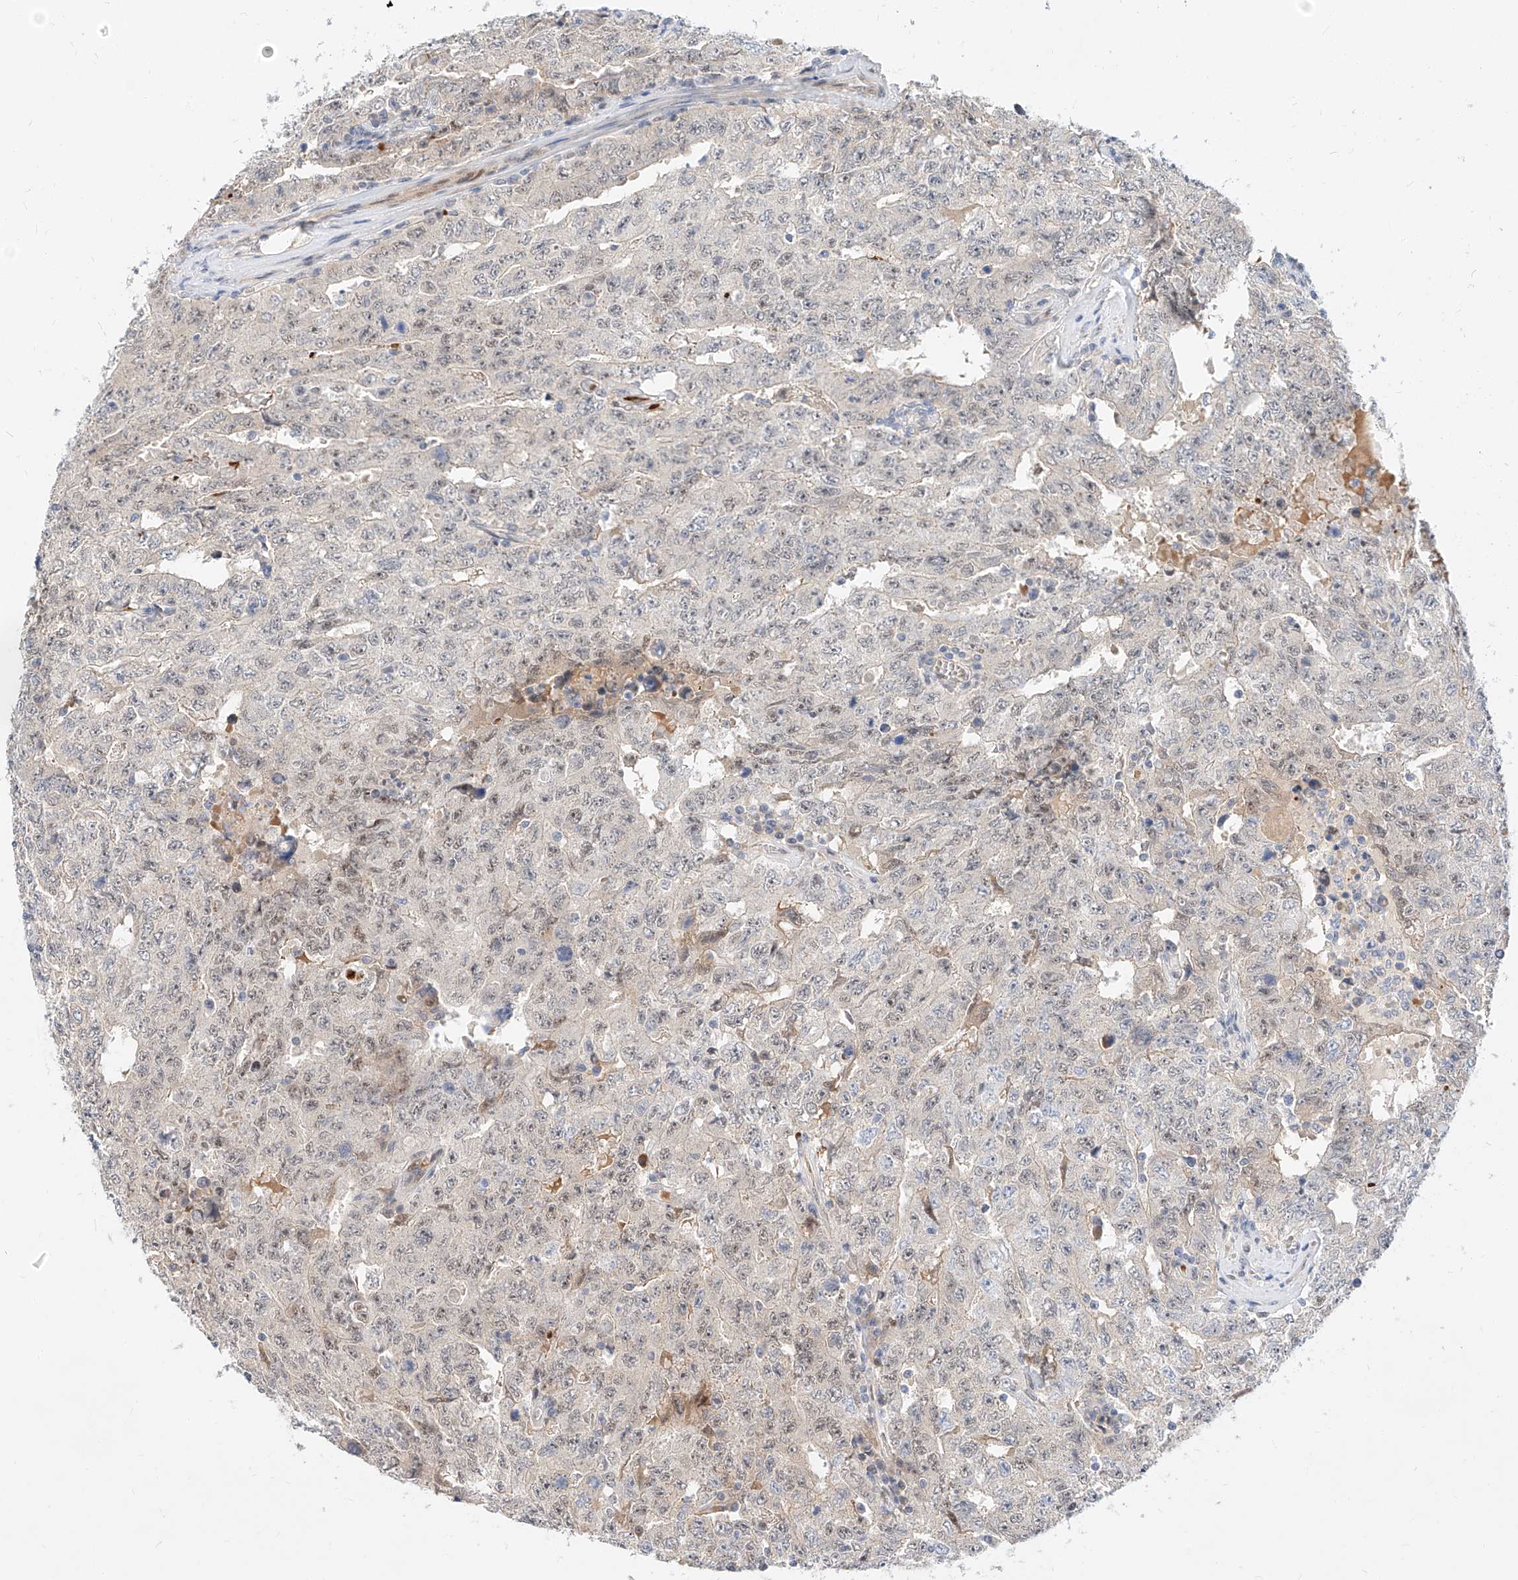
{"staining": {"intensity": "weak", "quantity": "<25%", "location": "nuclear"}, "tissue": "testis cancer", "cell_type": "Tumor cells", "image_type": "cancer", "snomed": [{"axis": "morphology", "description": "Carcinoma, Embryonal, NOS"}, {"axis": "topography", "description": "Testis"}], "caption": "DAB immunohistochemical staining of embryonal carcinoma (testis) displays no significant expression in tumor cells. Brightfield microscopy of immunohistochemistry (IHC) stained with DAB (3,3'-diaminobenzidine) (brown) and hematoxylin (blue), captured at high magnification.", "gene": "CBX8", "patient": {"sex": "male", "age": 26}}